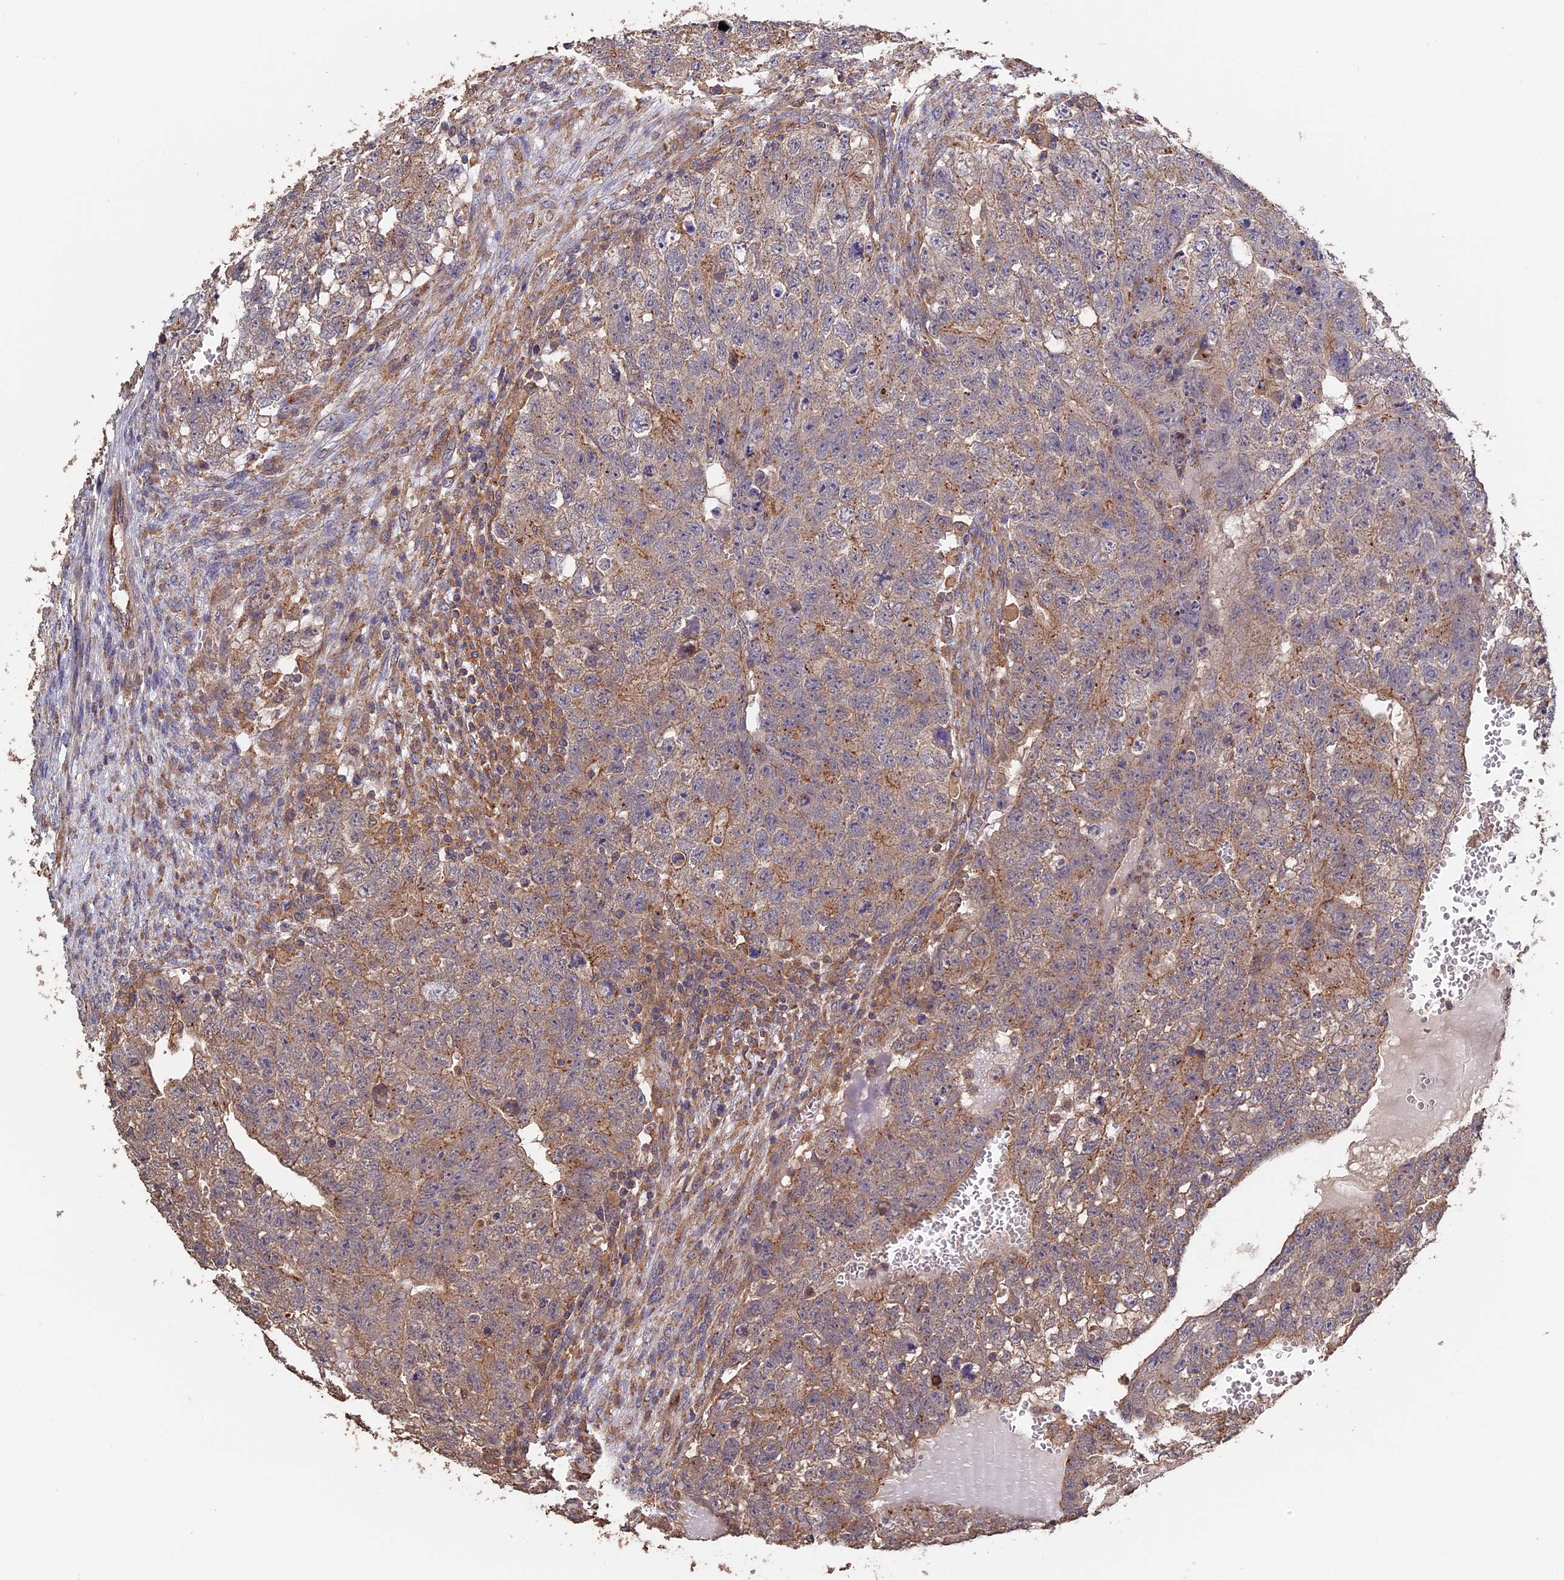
{"staining": {"intensity": "weak", "quantity": "25%-75%", "location": "cytoplasmic/membranous"}, "tissue": "testis cancer", "cell_type": "Tumor cells", "image_type": "cancer", "snomed": [{"axis": "morphology", "description": "Seminoma, NOS"}, {"axis": "morphology", "description": "Carcinoma, Embryonal, NOS"}, {"axis": "topography", "description": "Testis"}], "caption": "This is a histology image of immunohistochemistry (IHC) staining of testis cancer, which shows weak positivity in the cytoplasmic/membranous of tumor cells.", "gene": "PIGQ", "patient": {"sex": "male", "age": 38}}